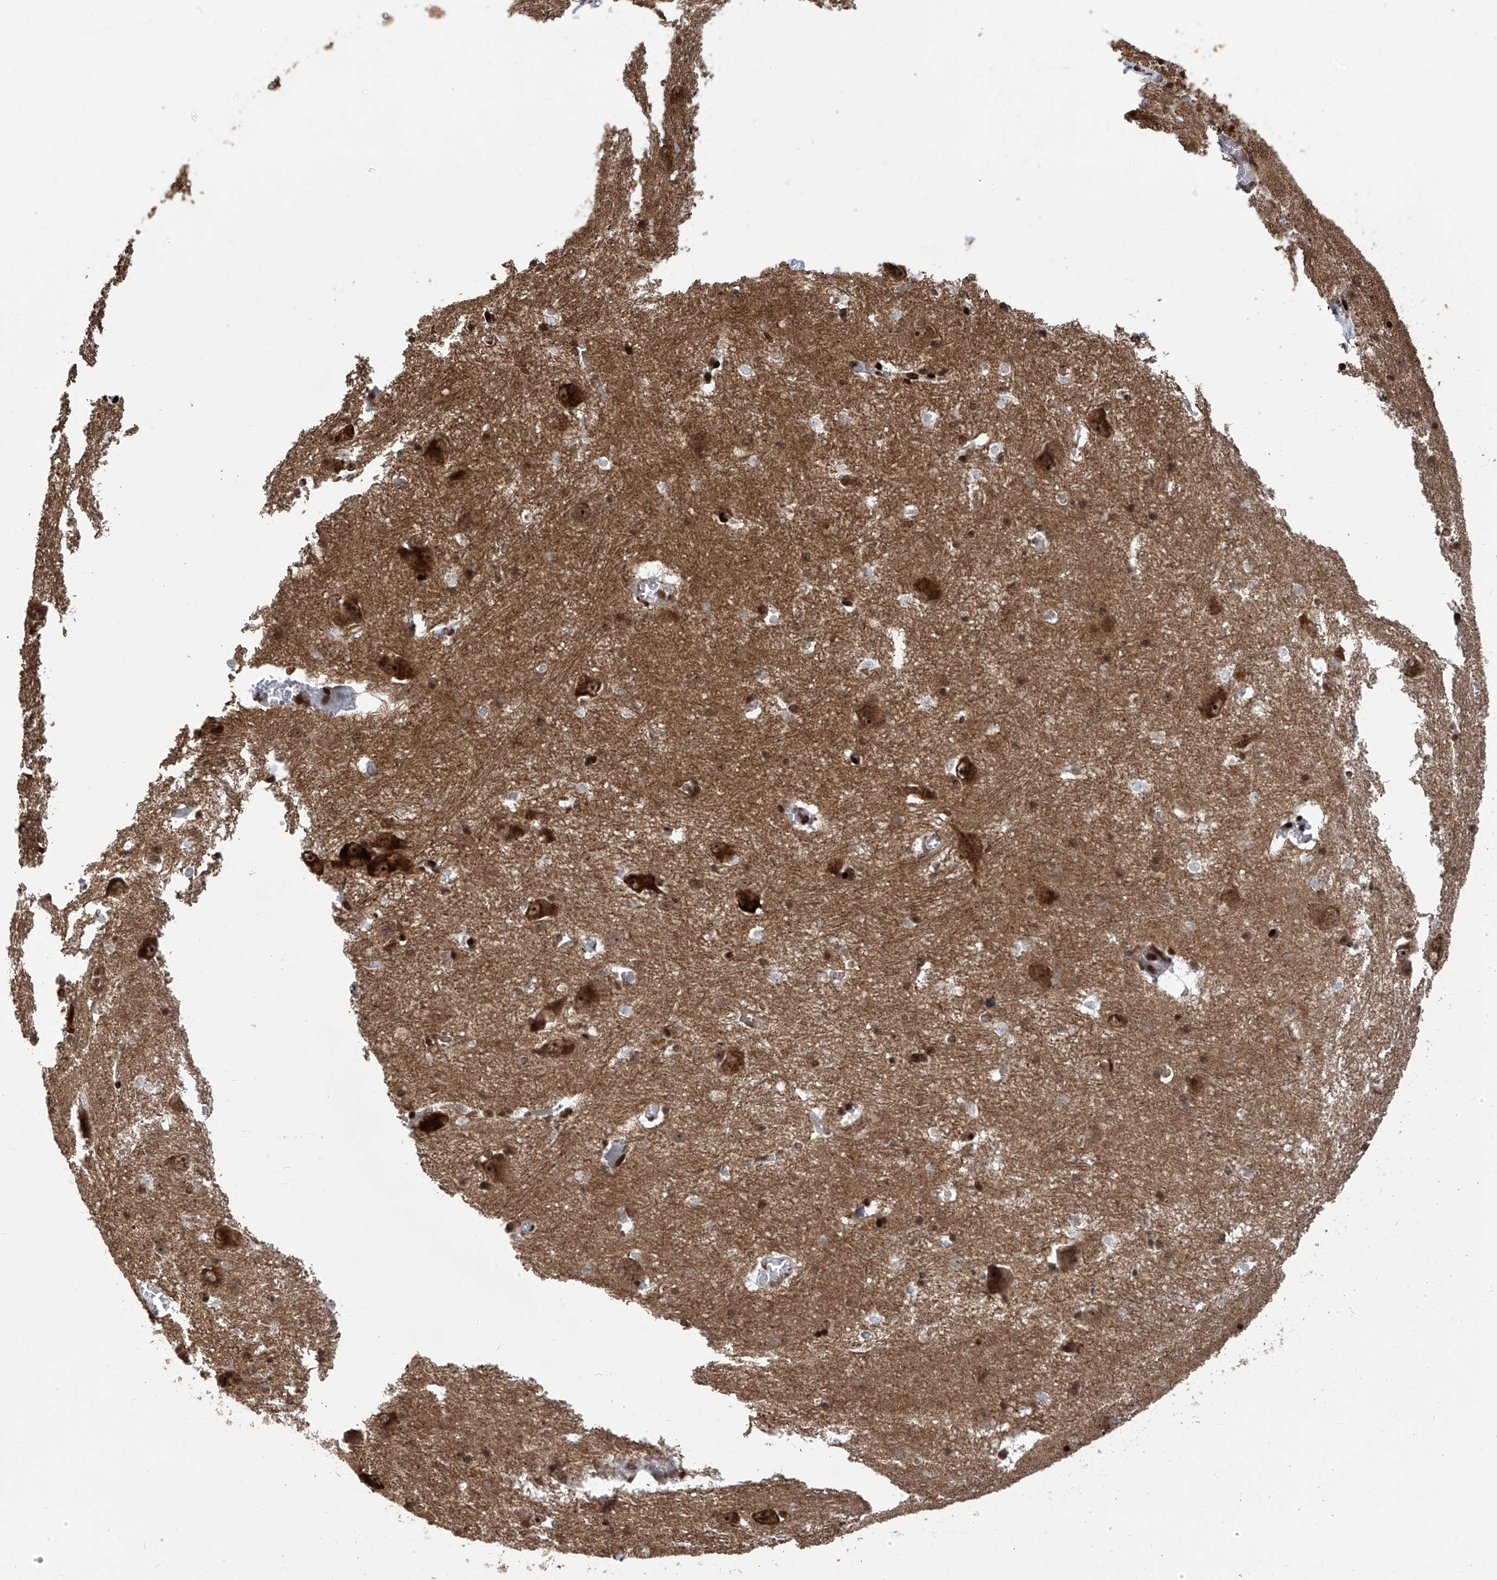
{"staining": {"intensity": "strong", "quantity": "<25%", "location": "nuclear"}, "tissue": "caudate", "cell_type": "Glial cells", "image_type": "normal", "snomed": [{"axis": "morphology", "description": "Normal tissue, NOS"}, {"axis": "topography", "description": "Lateral ventricle wall"}], "caption": "Strong nuclear staining is seen in about <25% of glial cells in unremarkable caudate.", "gene": "PAK1IP1", "patient": {"sex": "male", "age": 37}}